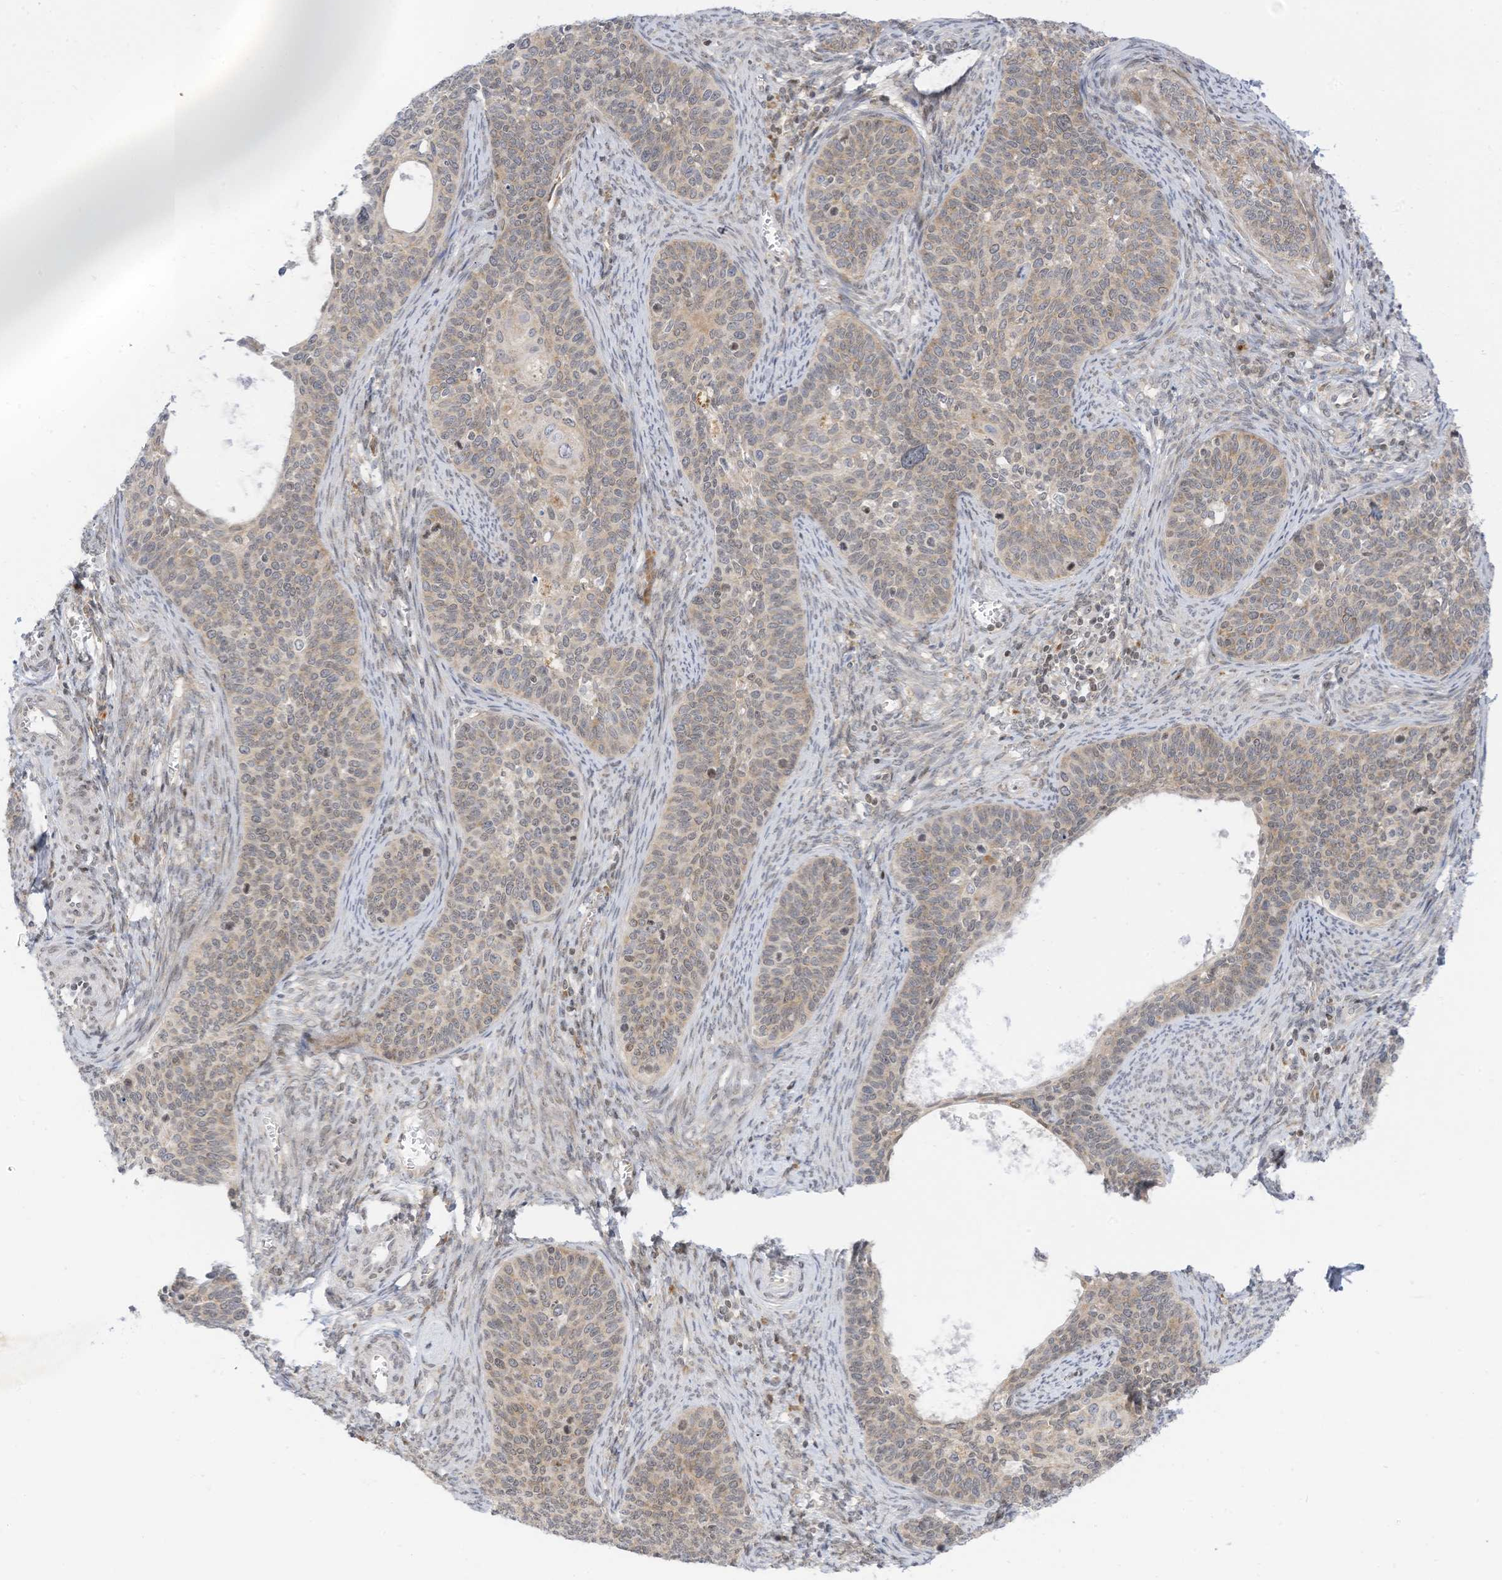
{"staining": {"intensity": "weak", "quantity": "25%-75%", "location": "cytoplasmic/membranous"}, "tissue": "cervical cancer", "cell_type": "Tumor cells", "image_type": "cancer", "snomed": [{"axis": "morphology", "description": "Squamous cell carcinoma, NOS"}, {"axis": "topography", "description": "Cervix"}], "caption": "Protein staining by IHC shows weak cytoplasmic/membranous expression in about 25%-75% of tumor cells in cervical squamous cell carcinoma.", "gene": "EDF1", "patient": {"sex": "female", "age": 33}}